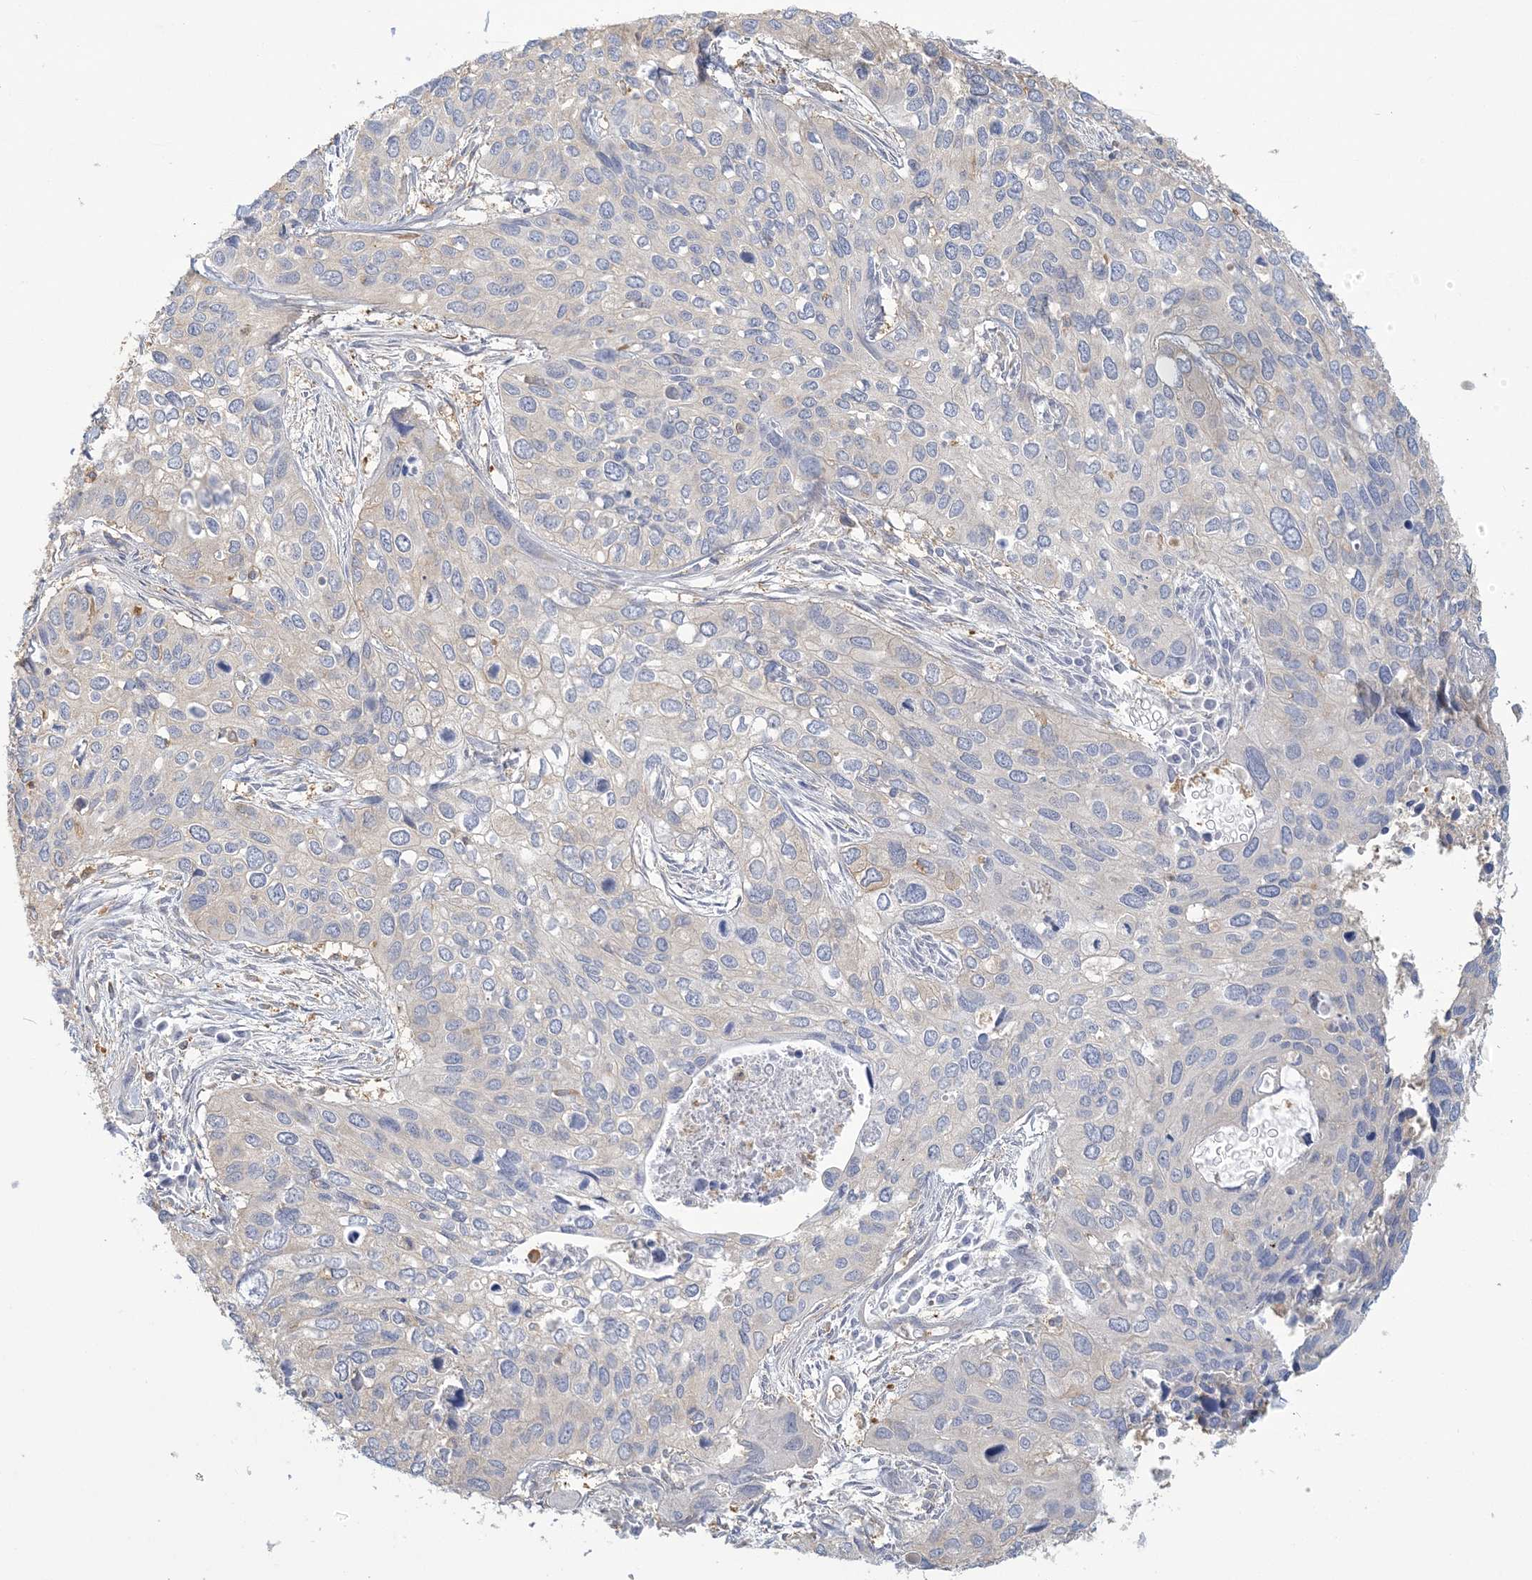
{"staining": {"intensity": "negative", "quantity": "none", "location": "none"}, "tissue": "cervical cancer", "cell_type": "Tumor cells", "image_type": "cancer", "snomed": [{"axis": "morphology", "description": "Squamous cell carcinoma, NOS"}, {"axis": "topography", "description": "Cervix"}], "caption": "An immunohistochemistry histopathology image of squamous cell carcinoma (cervical) is shown. There is no staining in tumor cells of squamous cell carcinoma (cervical).", "gene": "ANKS1A", "patient": {"sex": "female", "age": 55}}